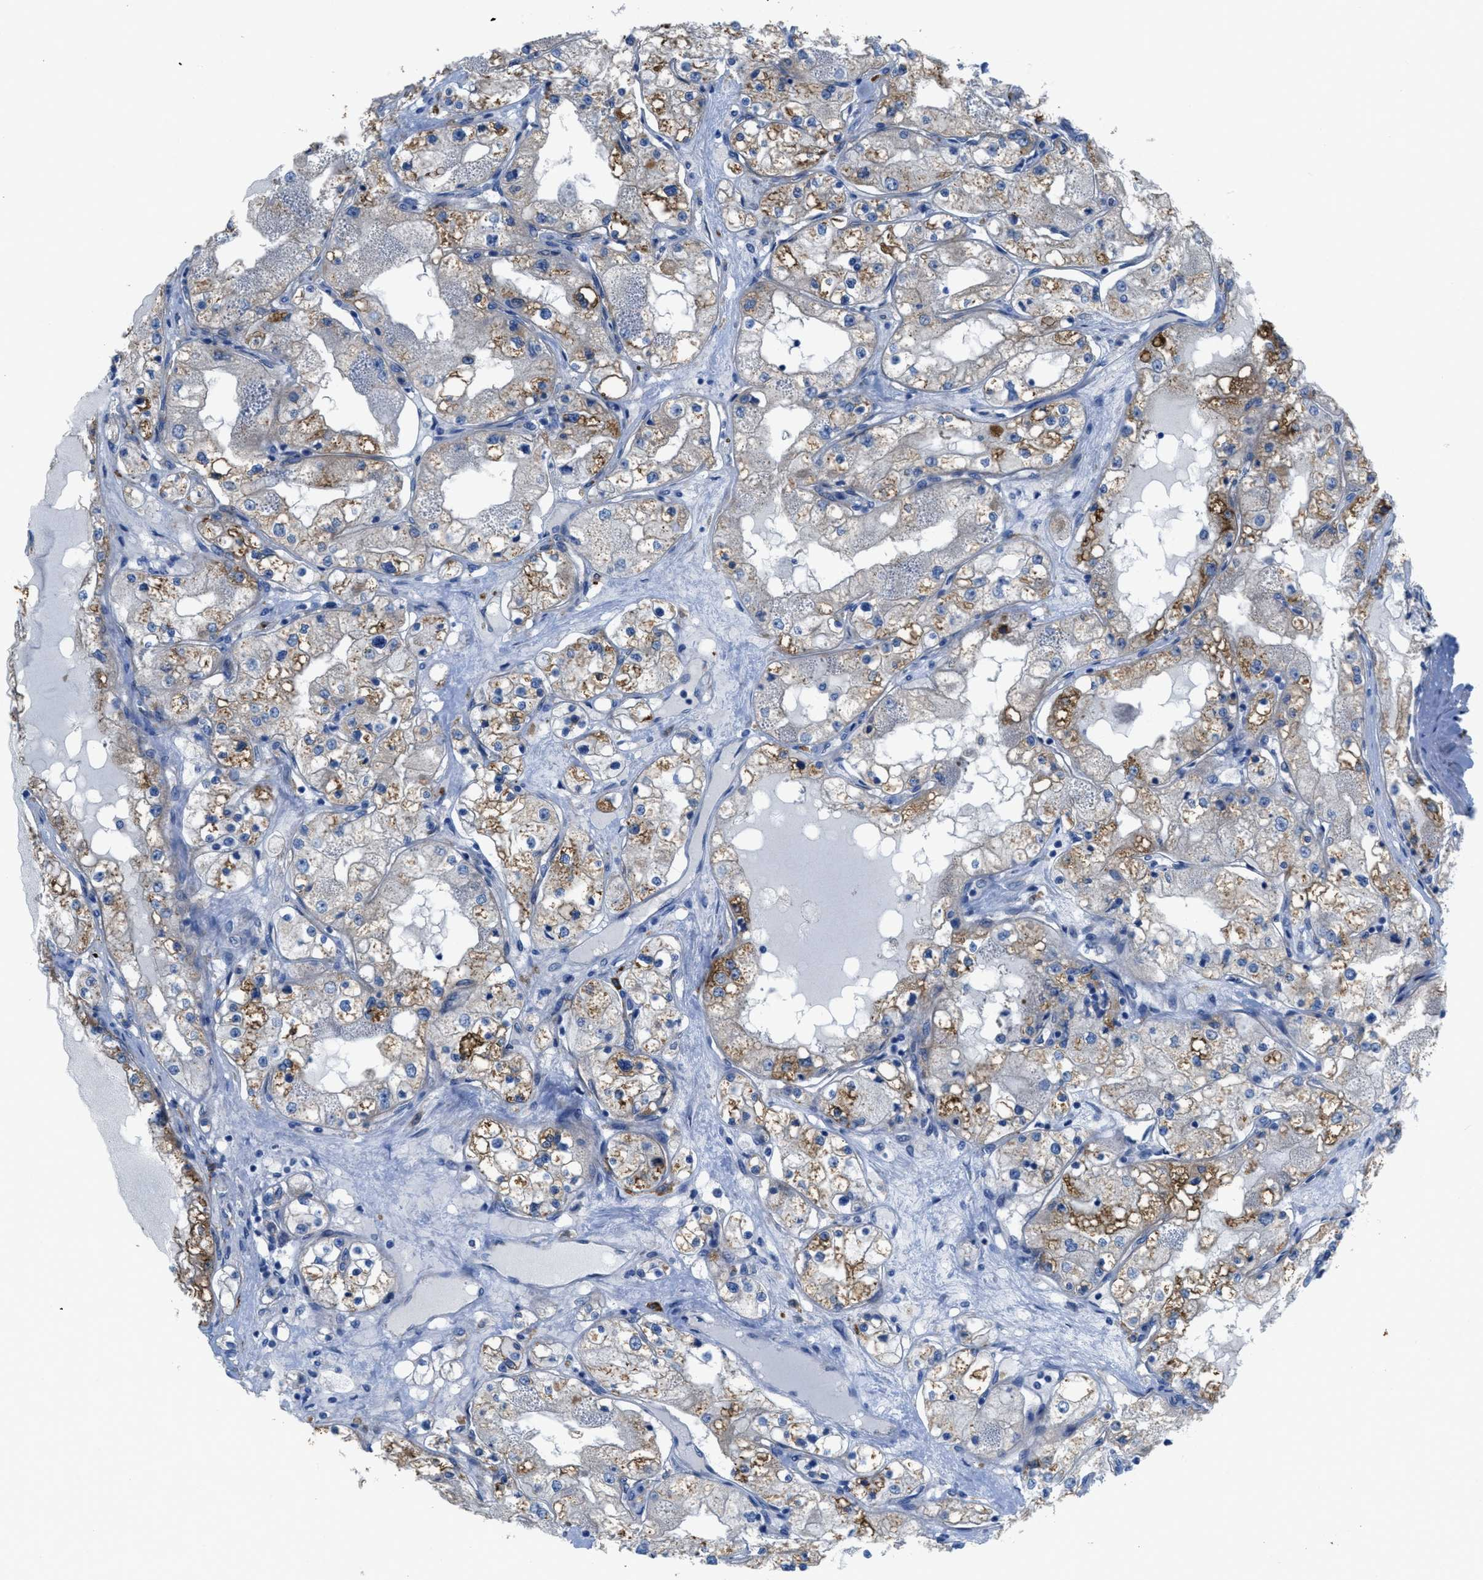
{"staining": {"intensity": "moderate", "quantity": "25%-75%", "location": "cytoplasmic/membranous"}, "tissue": "renal cancer", "cell_type": "Tumor cells", "image_type": "cancer", "snomed": [{"axis": "morphology", "description": "Adenocarcinoma, NOS"}, {"axis": "topography", "description": "Kidney"}], "caption": "Renal cancer (adenocarcinoma) was stained to show a protein in brown. There is medium levels of moderate cytoplasmic/membranous expression in about 25%-75% of tumor cells. (DAB = brown stain, brightfield microscopy at high magnification).", "gene": "EGFR", "patient": {"sex": "male", "age": 68}}